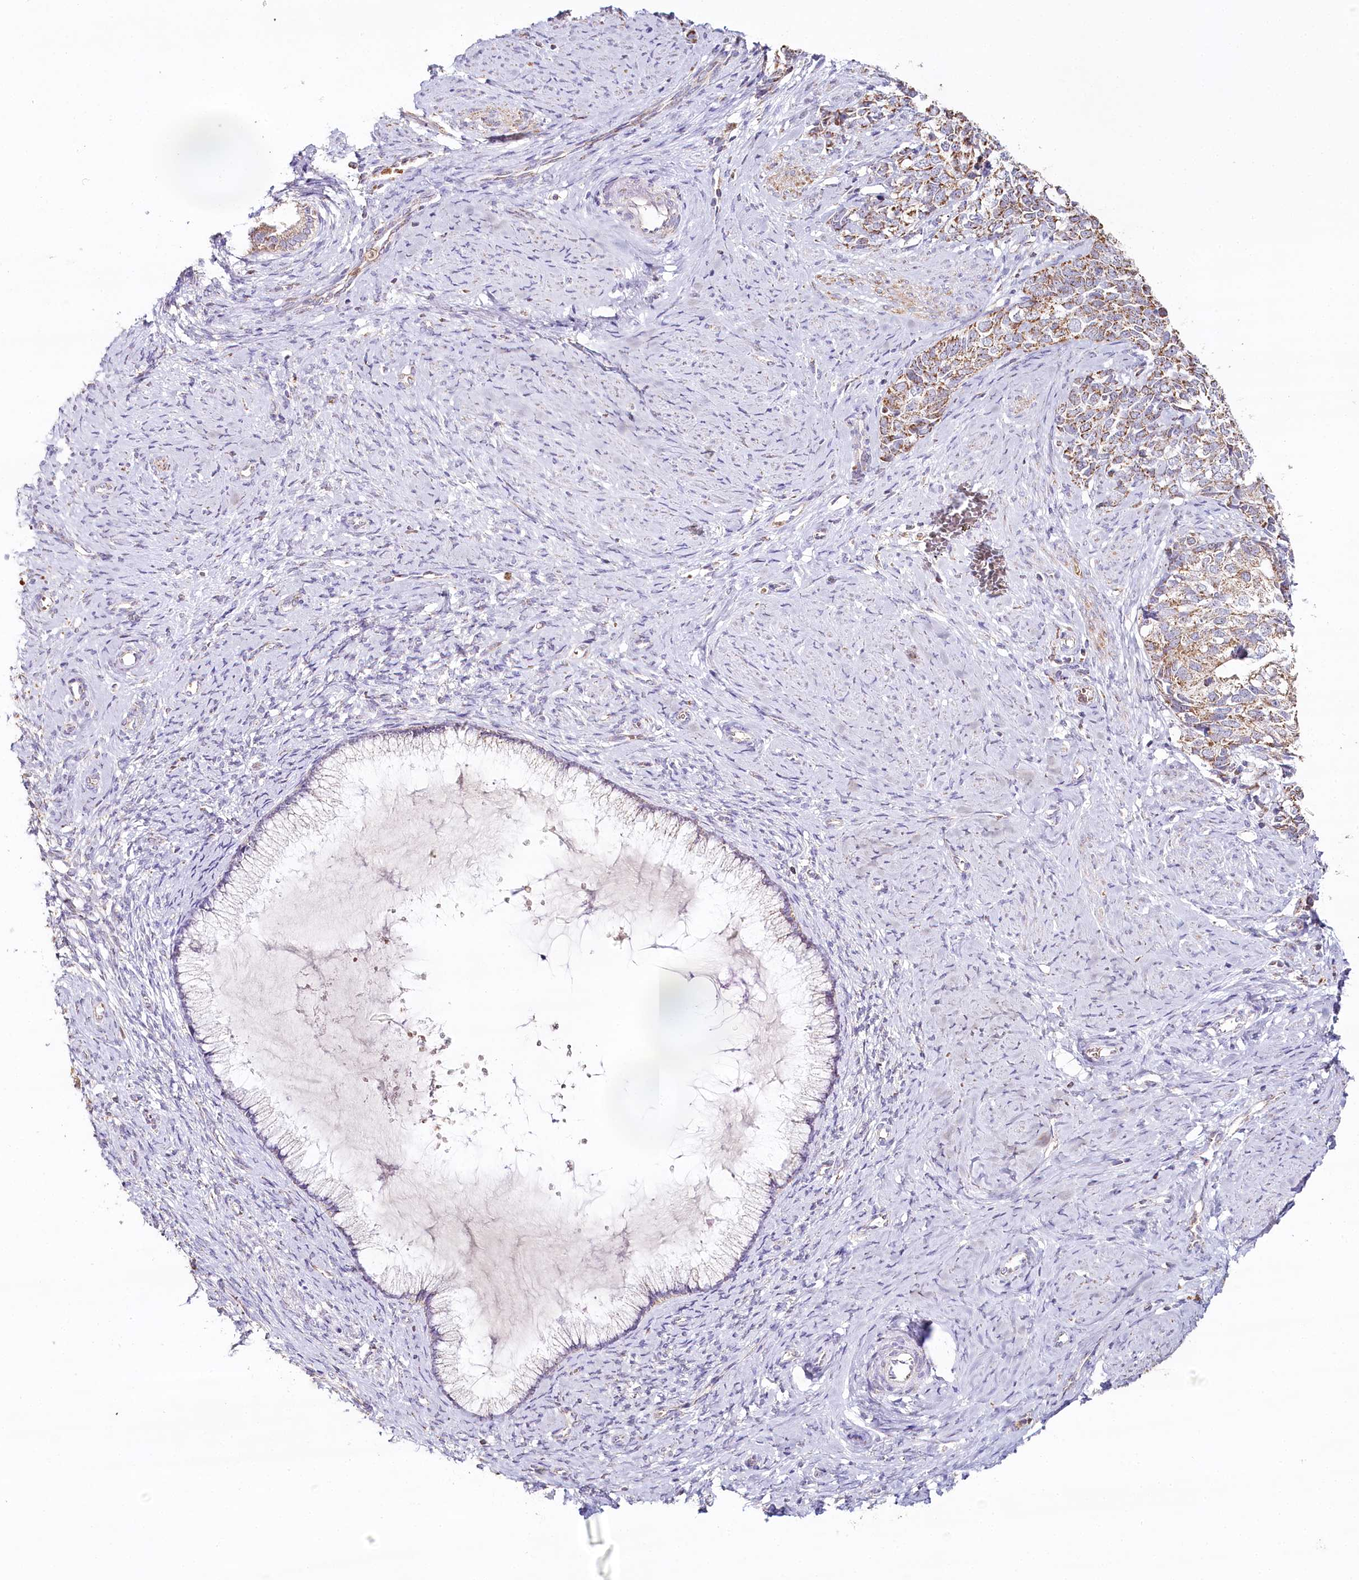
{"staining": {"intensity": "moderate", "quantity": ">75%", "location": "cytoplasmic/membranous"}, "tissue": "cervical cancer", "cell_type": "Tumor cells", "image_type": "cancer", "snomed": [{"axis": "morphology", "description": "Squamous cell carcinoma, NOS"}, {"axis": "topography", "description": "Cervix"}], "caption": "Immunohistochemistry (IHC) (DAB) staining of squamous cell carcinoma (cervical) demonstrates moderate cytoplasmic/membranous protein staining in about >75% of tumor cells. (DAB (3,3'-diaminobenzidine) IHC, brown staining for protein, blue staining for nuclei).", "gene": "MMP25", "patient": {"sex": "female", "age": 63}}